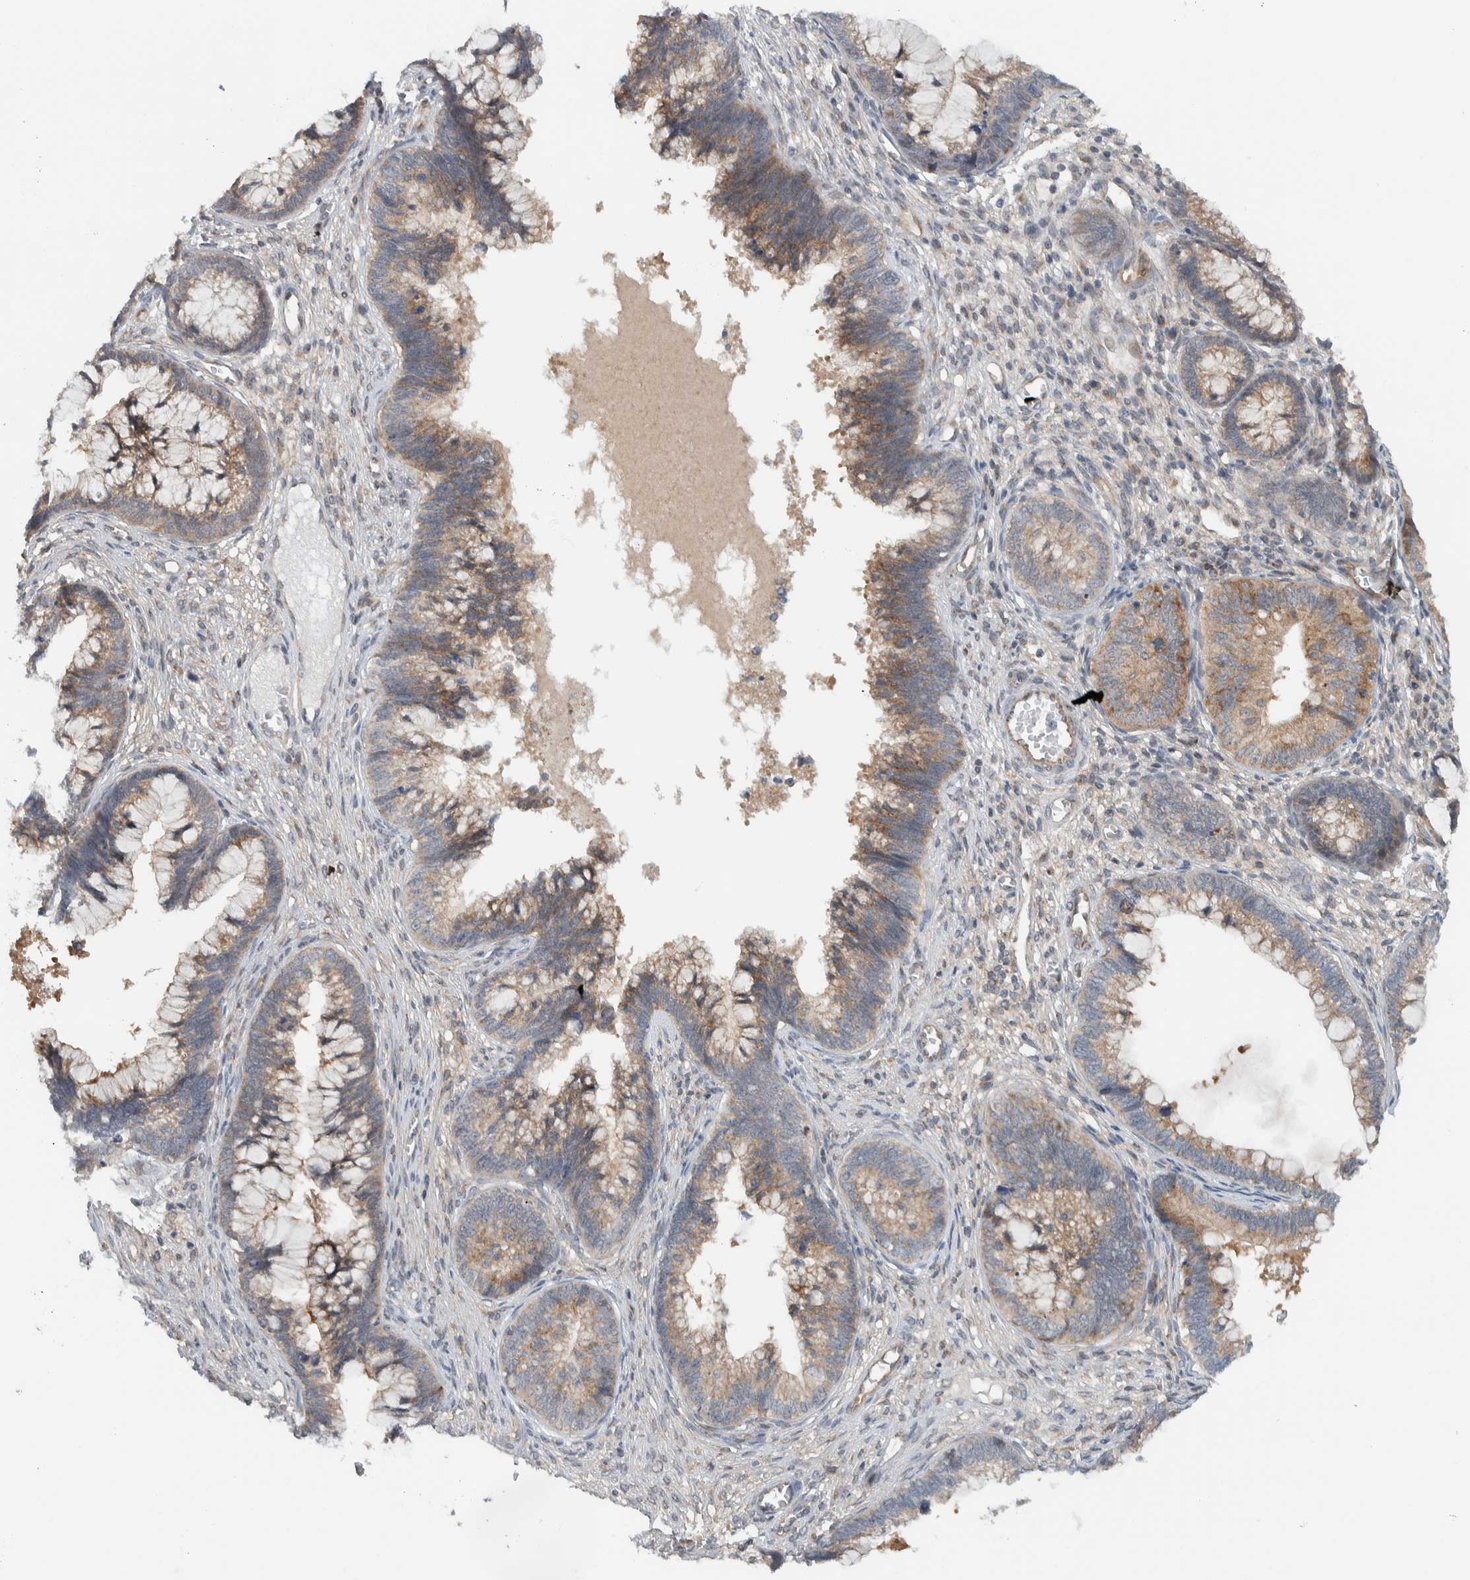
{"staining": {"intensity": "moderate", "quantity": ">75%", "location": "cytoplasmic/membranous"}, "tissue": "cervical cancer", "cell_type": "Tumor cells", "image_type": "cancer", "snomed": [{"axis": "morphology", "description": "Adenocarcinoma, NOS"}, {"axis": "topography", "description": "Cervix"}], "caption": "Immunohistochemical staining of cervical cancer (adenocarcinoma) exhibits medium levels of moderate cytoplasmic/membranous protein expression in about >75% of tumor cells.", "gene": "RERE", "patient": {"sex": "female", "age": 44}}